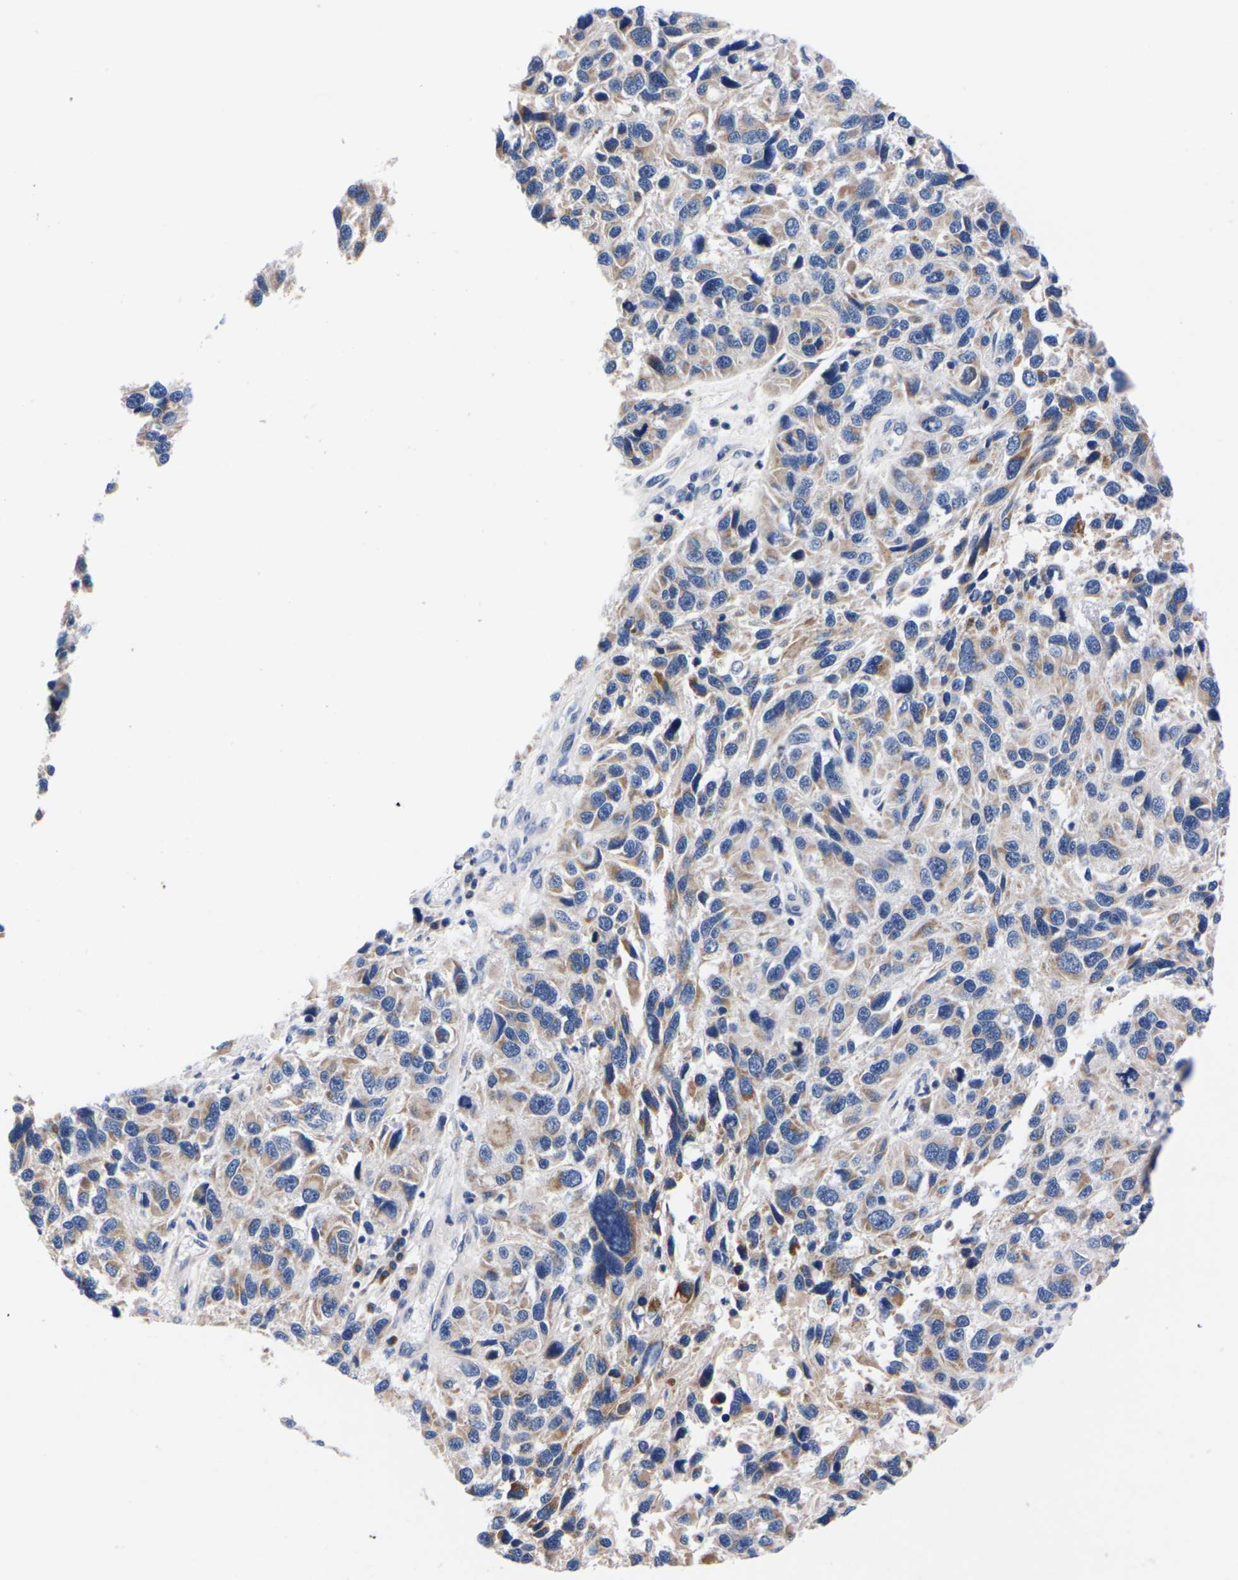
{"staining": {"intensity": "moderate", "quantity": "25%-75%", "location": "cytoplasmic/membranous"}, "tissue": "melanoma", "cell_type": "Tumor cells", "image_type": "cancer", "snomed": [{"axis": "morphology", "description": "Malignant melanoma, NOS"}, {"axis": "topography", "description": "Skin"}], "caption": "Immunohistochemistry (IHC) of malignant melanoma displays medium levels of moderate cytoplasmic/membranous positivity in about 25%-75% of tumor cells.", "gene": "FAM210A", "patient": {"sex": "male", "age": 53}}